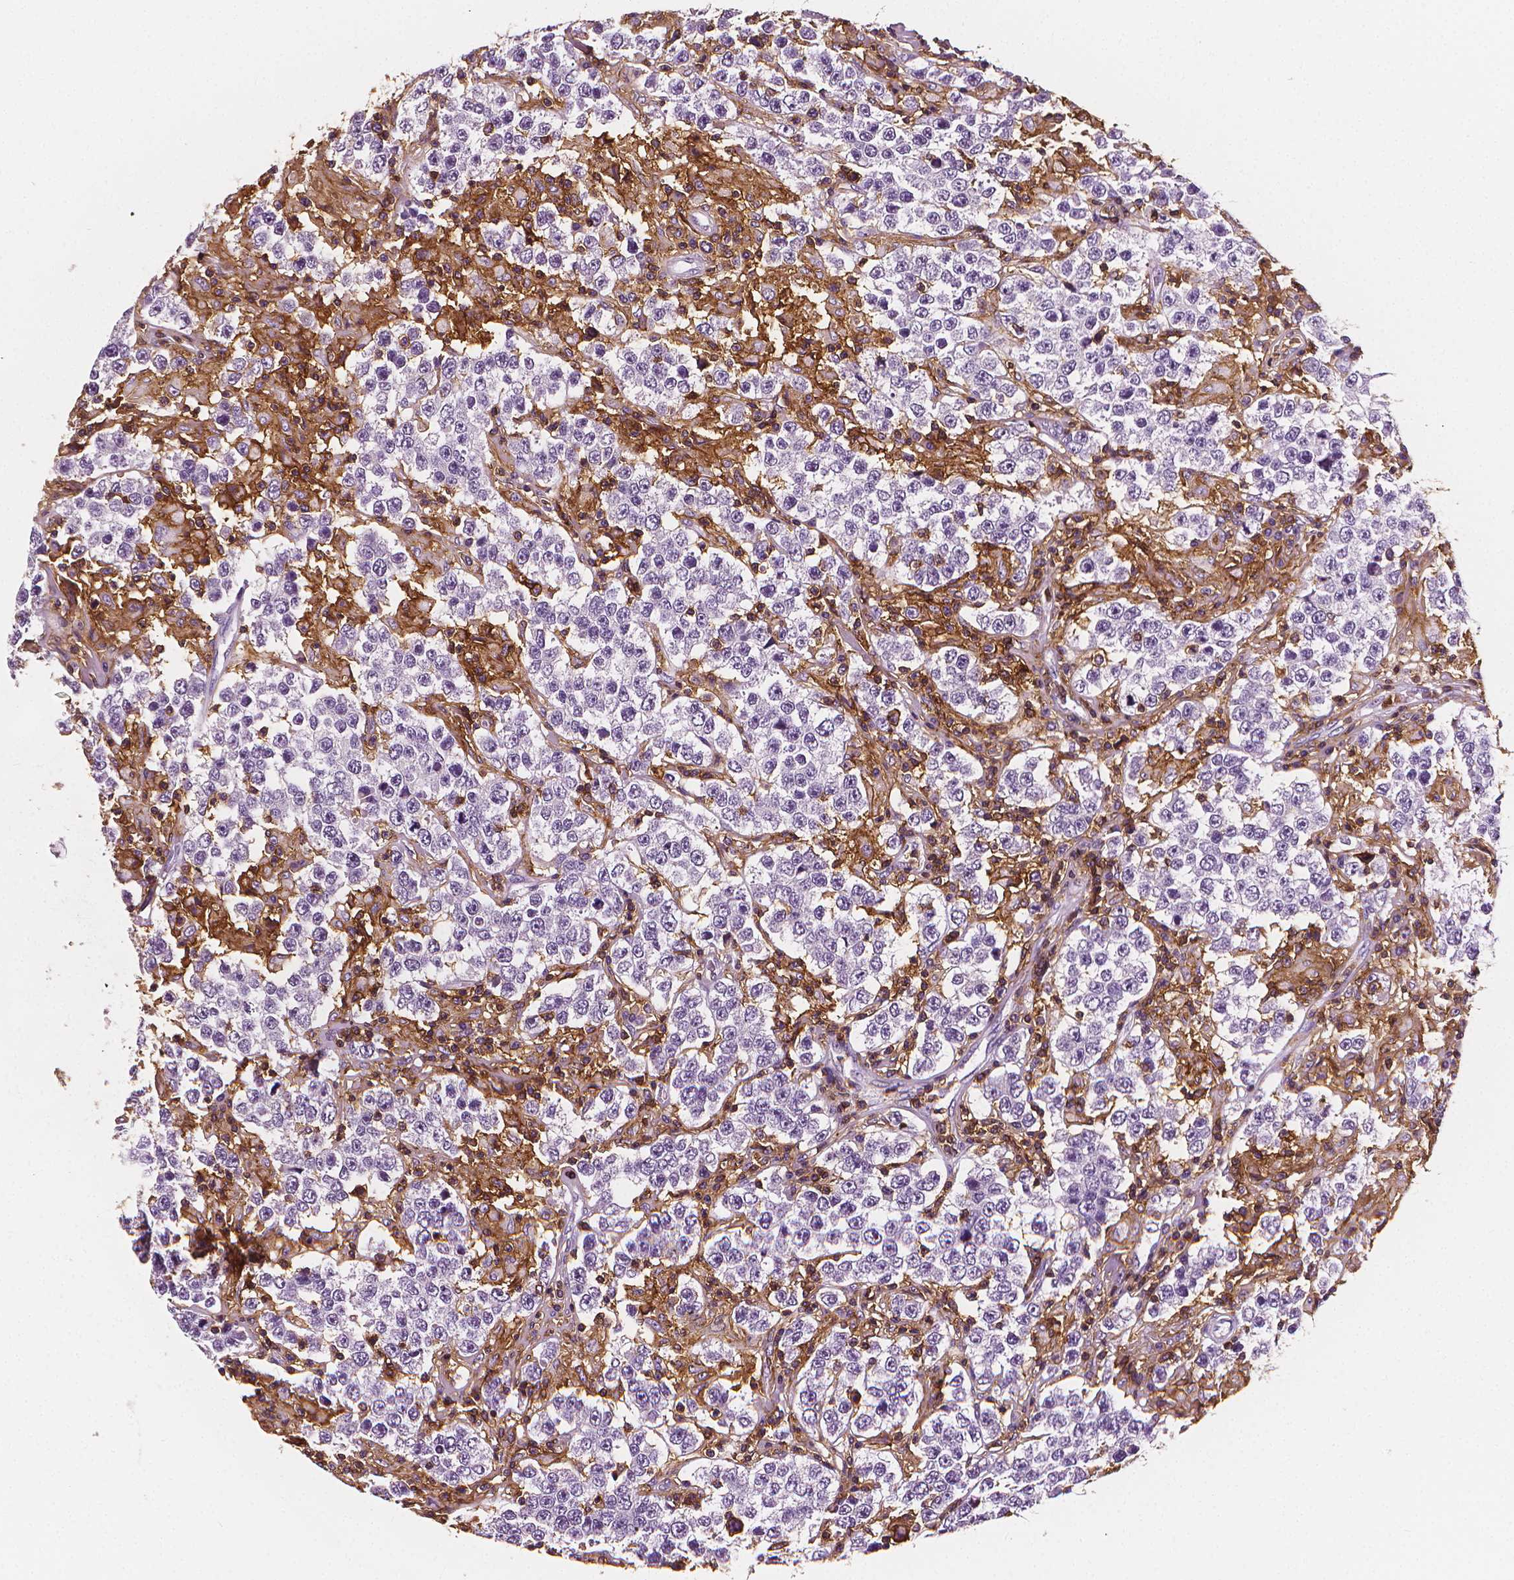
{"staining": {"intensity": "negative", "quantity": "none", "location": "none"}, "tissue": "testis cancer", "cell_type": "Tumor cells", "image_type": "cancer", "snomed": [{"axis": "morphology", "description": "Seminoma, NOS"}, {"axis": "morphology", "description": "Carcinoma, Embryonal, NOS"}, {"axis": "topography", "description": "Testis"}], "caption": "Tumor cells are negative for protein expression in human testis cancer (embryonal carcinoma).", "gene": "PTPRC", "patient": {"sex": "male", "age": 41}}